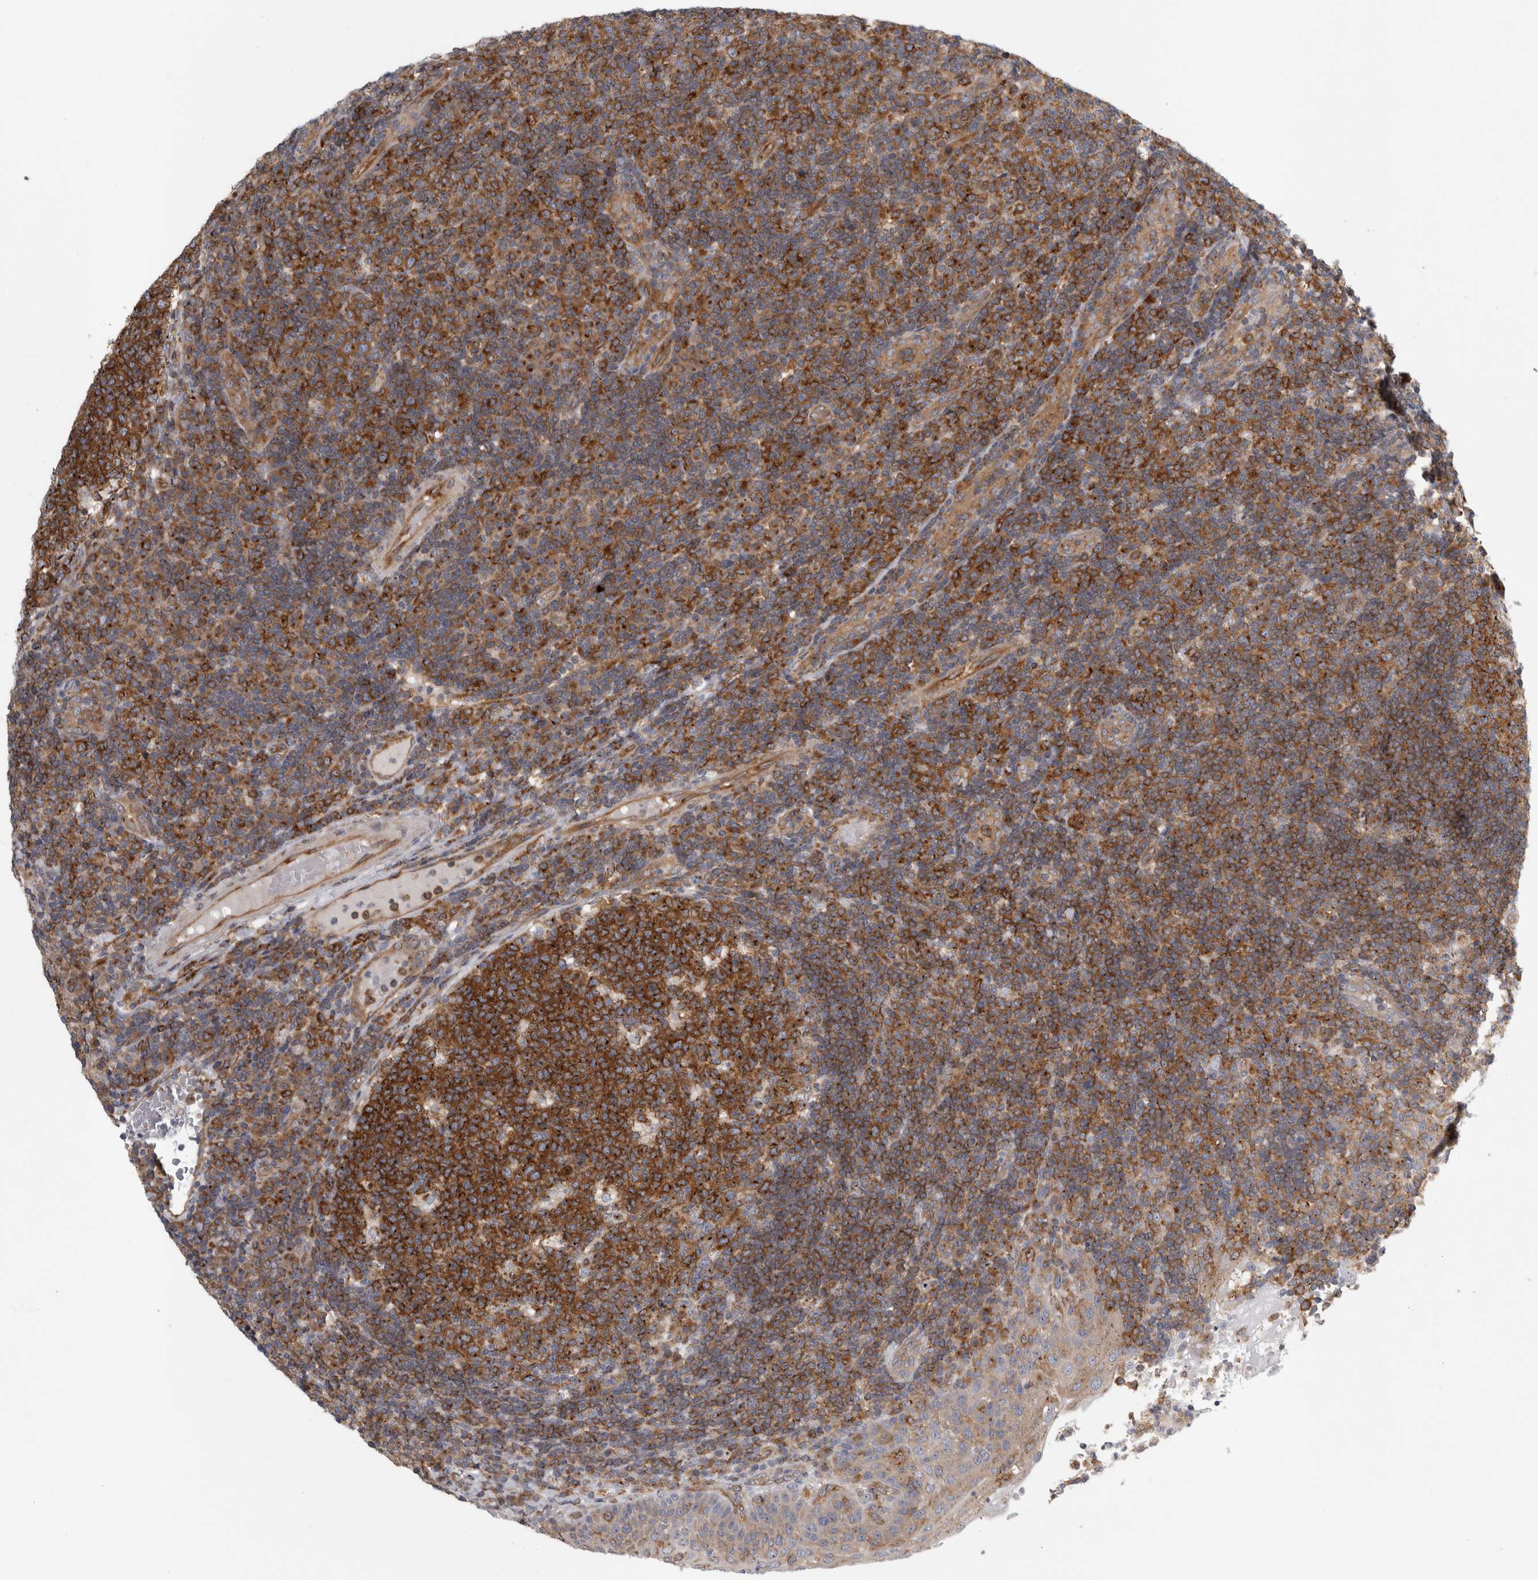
{"staining": {"intensity": "strong", "quantity": ">75%", "location": "cytoplasmic/membranous"}, "tissue": "tonsil", "cell_type": "Germinal center cells", "image_type": "normal", "snomed": [{"axis": "morphology", "description": "Normal tissue, NOS"}, {"axis": "topography", "description": "Tonsil"}], "caption": "Benign tonsil reveals strong cytoplasmic/membranous expression in about >75% of germinal center cells, visualized by immunohistochemistry.", "gene": "PEX6", "patient": {"sex": "female", "age": 40}}